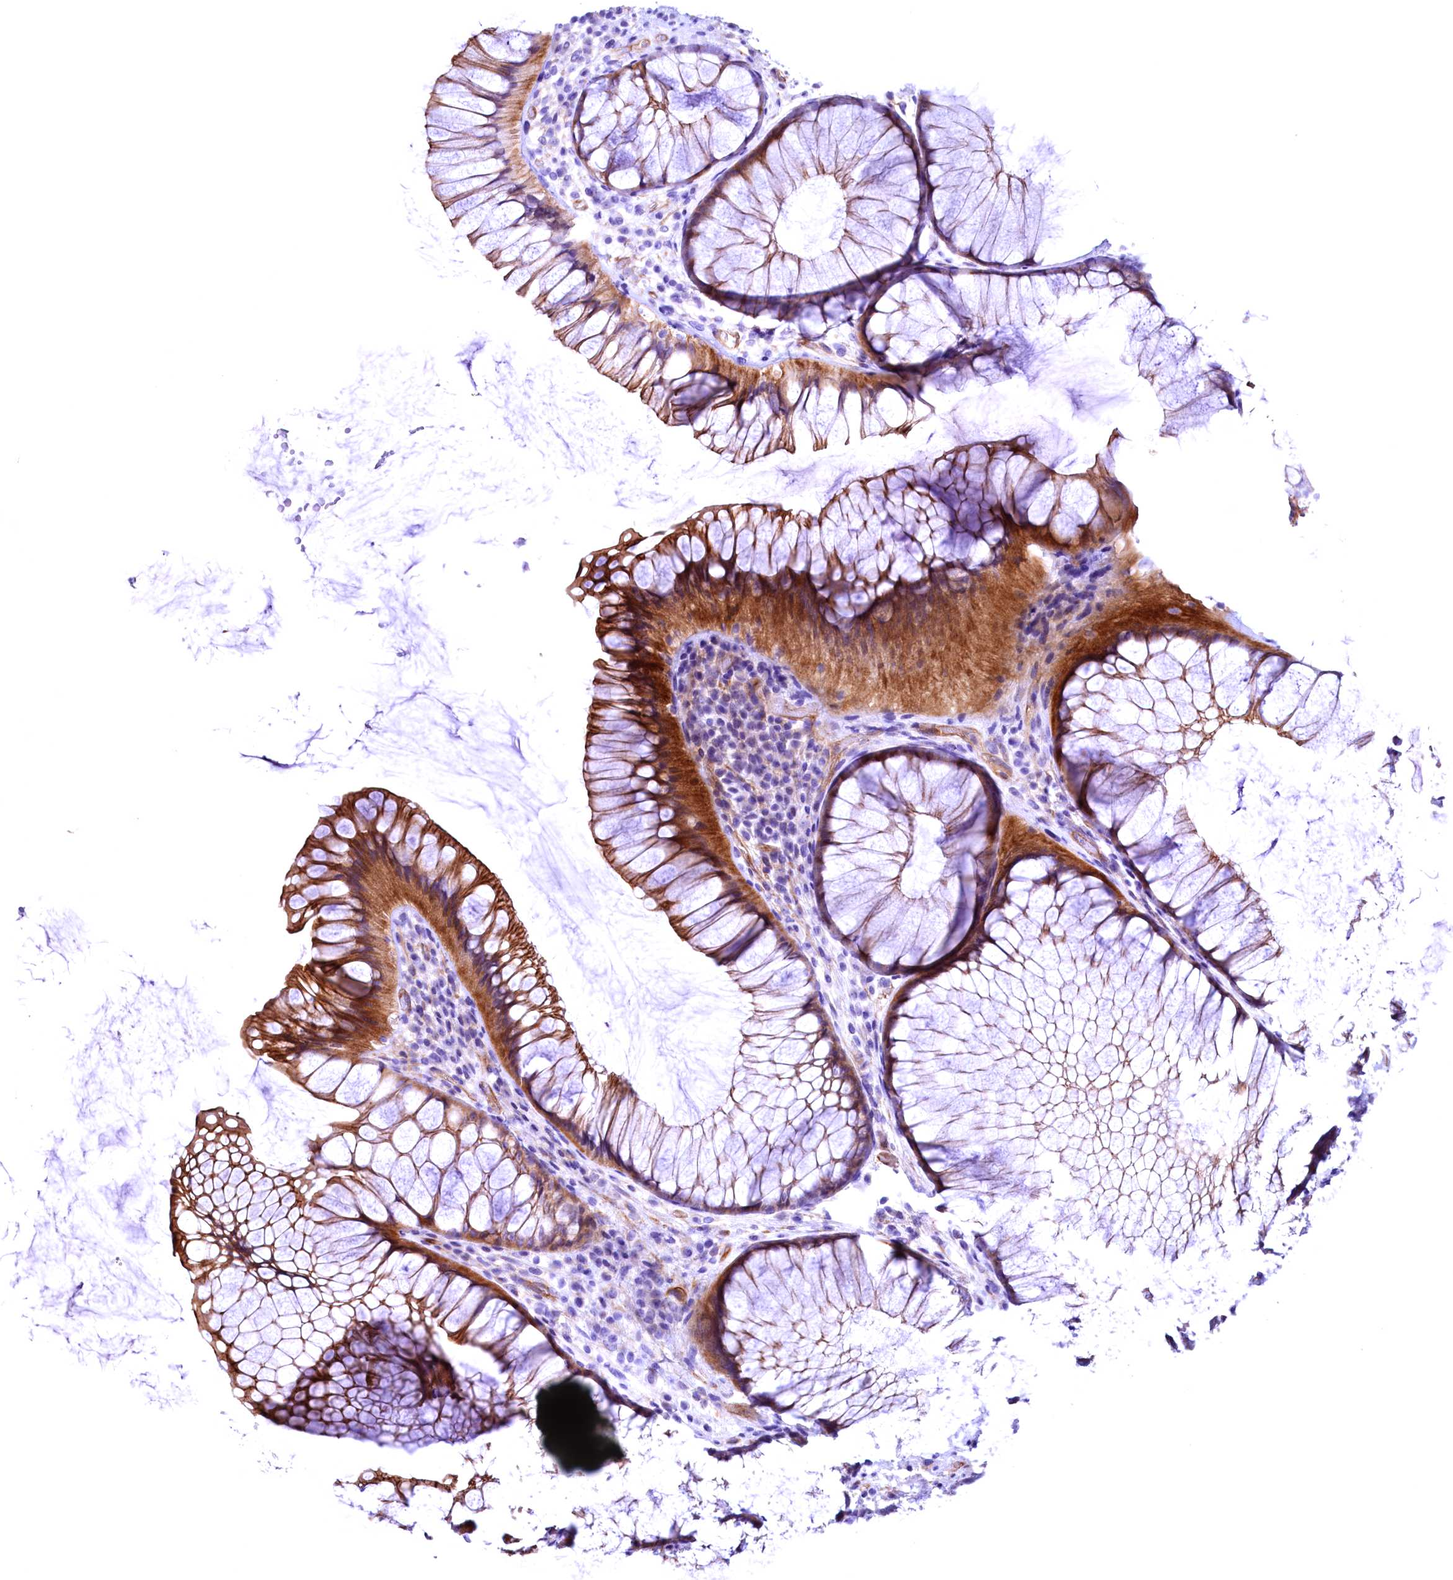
{"staining": {"intensity": "strong", "quantity": "25%-75%", "location": "cytoplasmic/membranous"}, "tissue": "rectum", "cell_type": "Glandular cells", "image_type": "normal", "snomed": [{"axis": "morphology", "description": "Normal tissue, NOS"}, {"axis": "topography", "description": "Rectum"}], "caption": "Rectum stained with immunohistochemistry (IHC) exhibits strong cytoplasmic/membranous staining in approximately 25%-75% of glandular cells. The staining is performed using DAB (3,3'-diaminobenzidine) brown chromogen to label protein expression. The nuclei are counter-stained blue using hematoxylin.", "gene": "SLF1", "patient": {"sex": "male", "age": 51}}